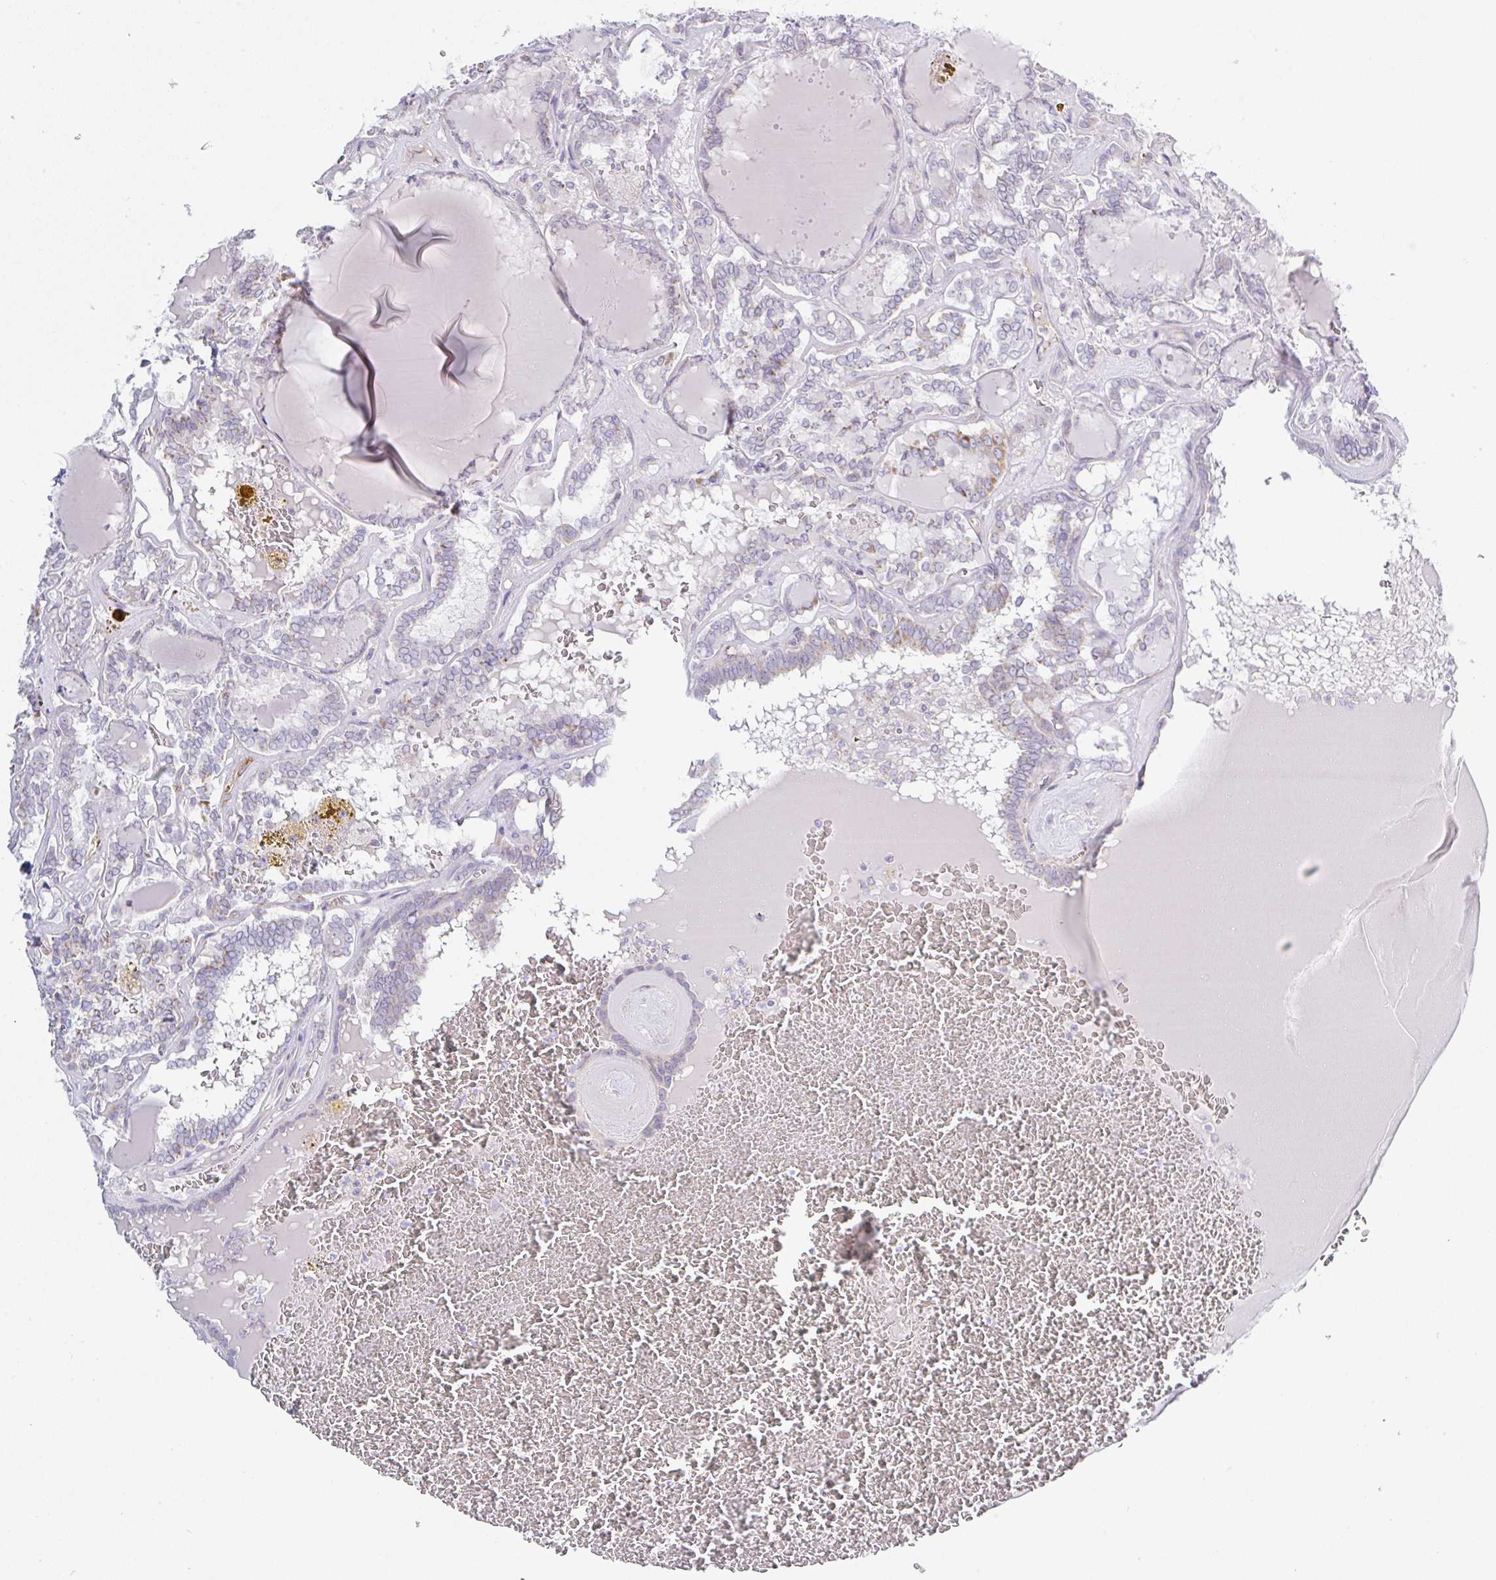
{"staining": {"intensity": "weak", "quantity": "<25%", "location": "cytoplasmic/membranous"}, "tissue": "thyroid cancer", "cell_type": "Tumor cells", "image_type": "cancer", "snomed": [{"axis": "morphology", "description": "Papillary adenocarcinoma, NOS"}, {"axis": "topography", "description": "Thyroid gland"}], "caption": "Image shows no significant protein positivity in tumor cells of thyroid cancer (papillary adenocarcinoma).", "gene": "PLCD4", "patient": {"sex": "female", "age": 72}}